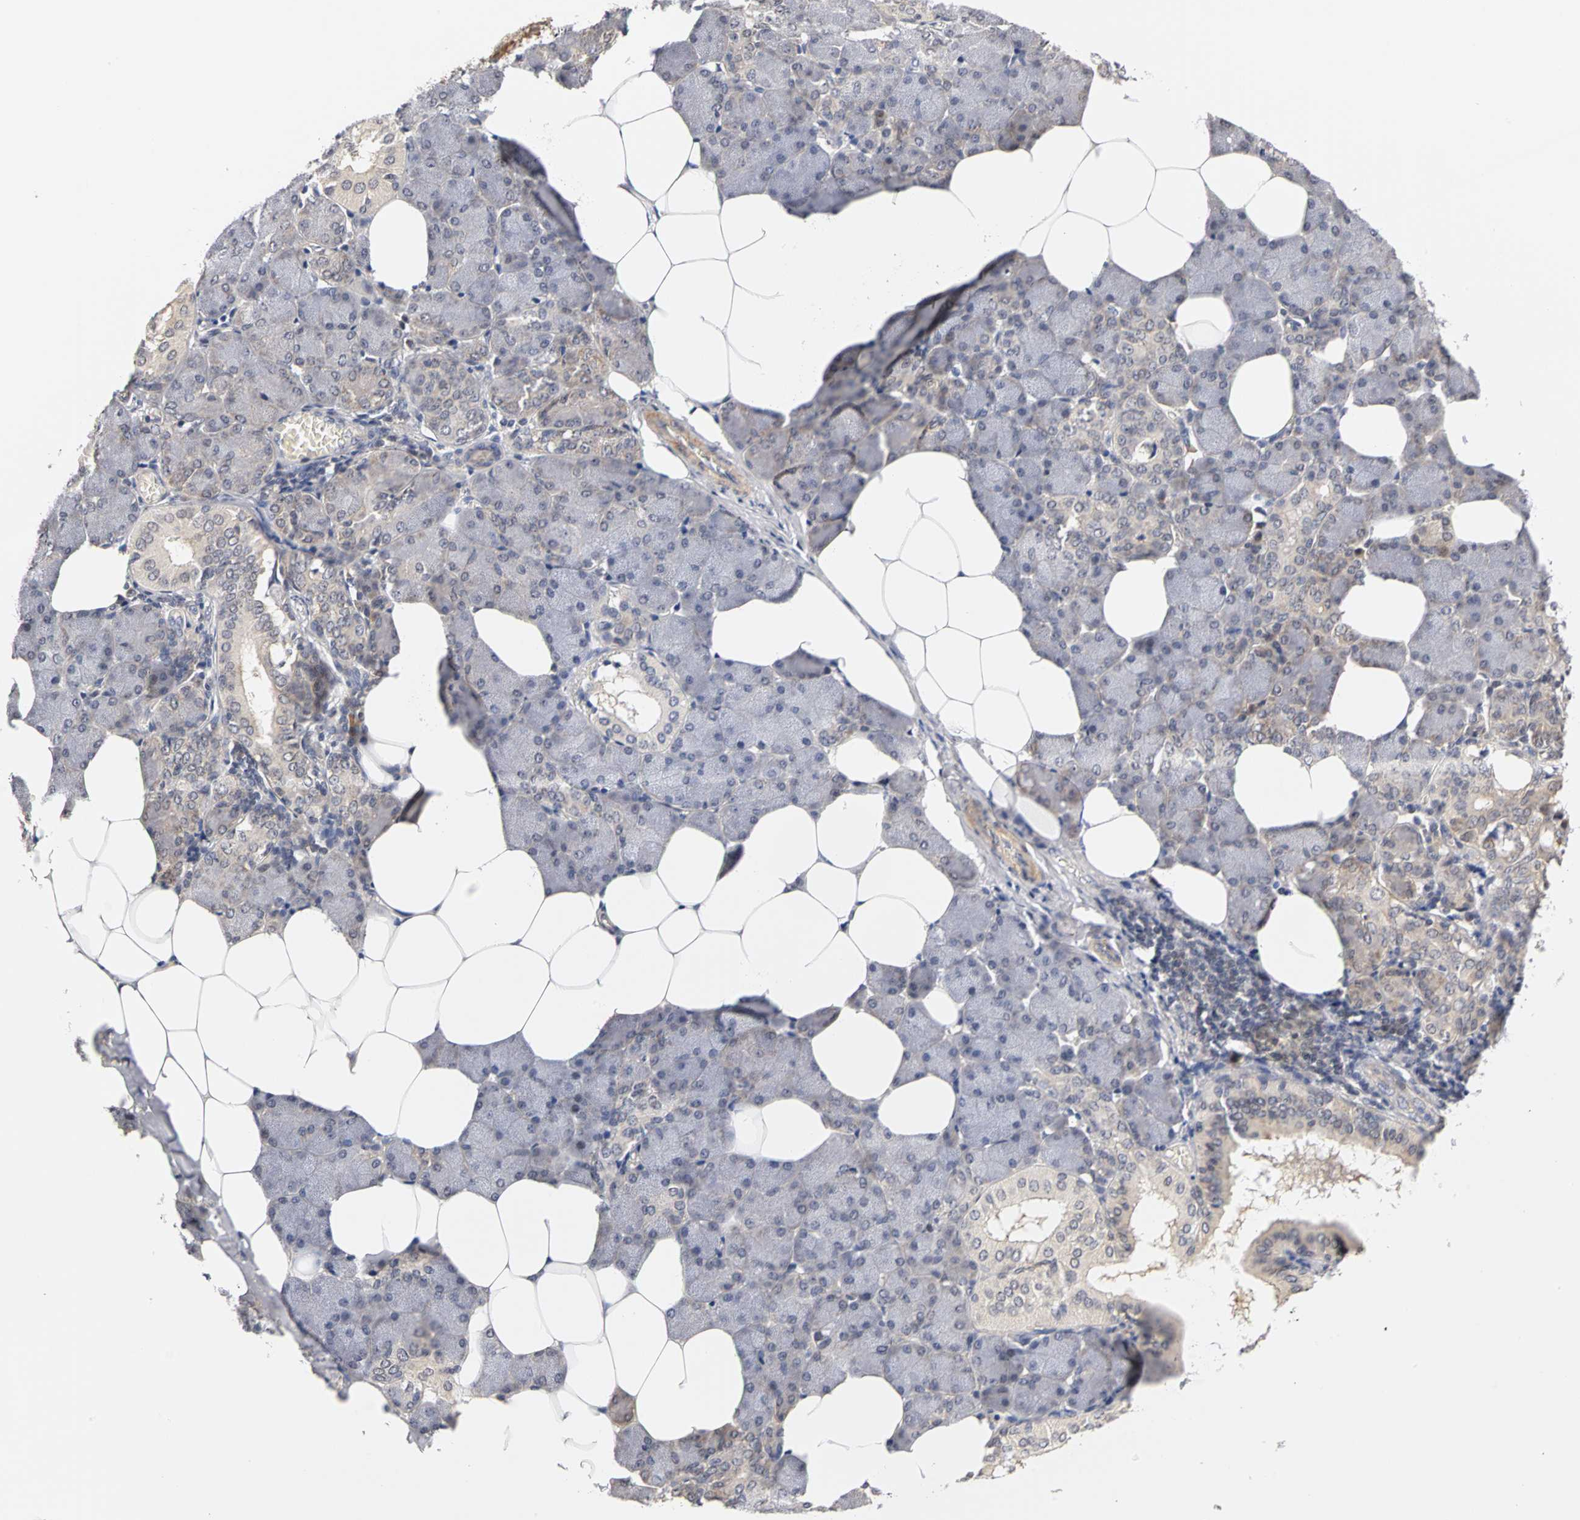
{"staining": {"intensity": "strong", "quantity": ">75%", "location": "cytoplasmic/membranous,nuclear"}, "tissue": "salivary gland", "cell_type": "Glandular cells", "image_type": "normal", "snomed": [{"axis": "morphology", "description": "Normal tissue, NOS"}, {"axis": "morphology", "description": "Adenoma, NOS"}, {"axis": "topography", "description": "Salivary gland"}], "caption": "Protein analysis of normal salivary gland shows strong cytoplasmic/membranous,nuclear expression in approximately >75% of glandular cells. (IHC, brightfield microscopy, high magnification).", "gene": "UBE2M", "patient": {"sex": "female", "age": 32}}